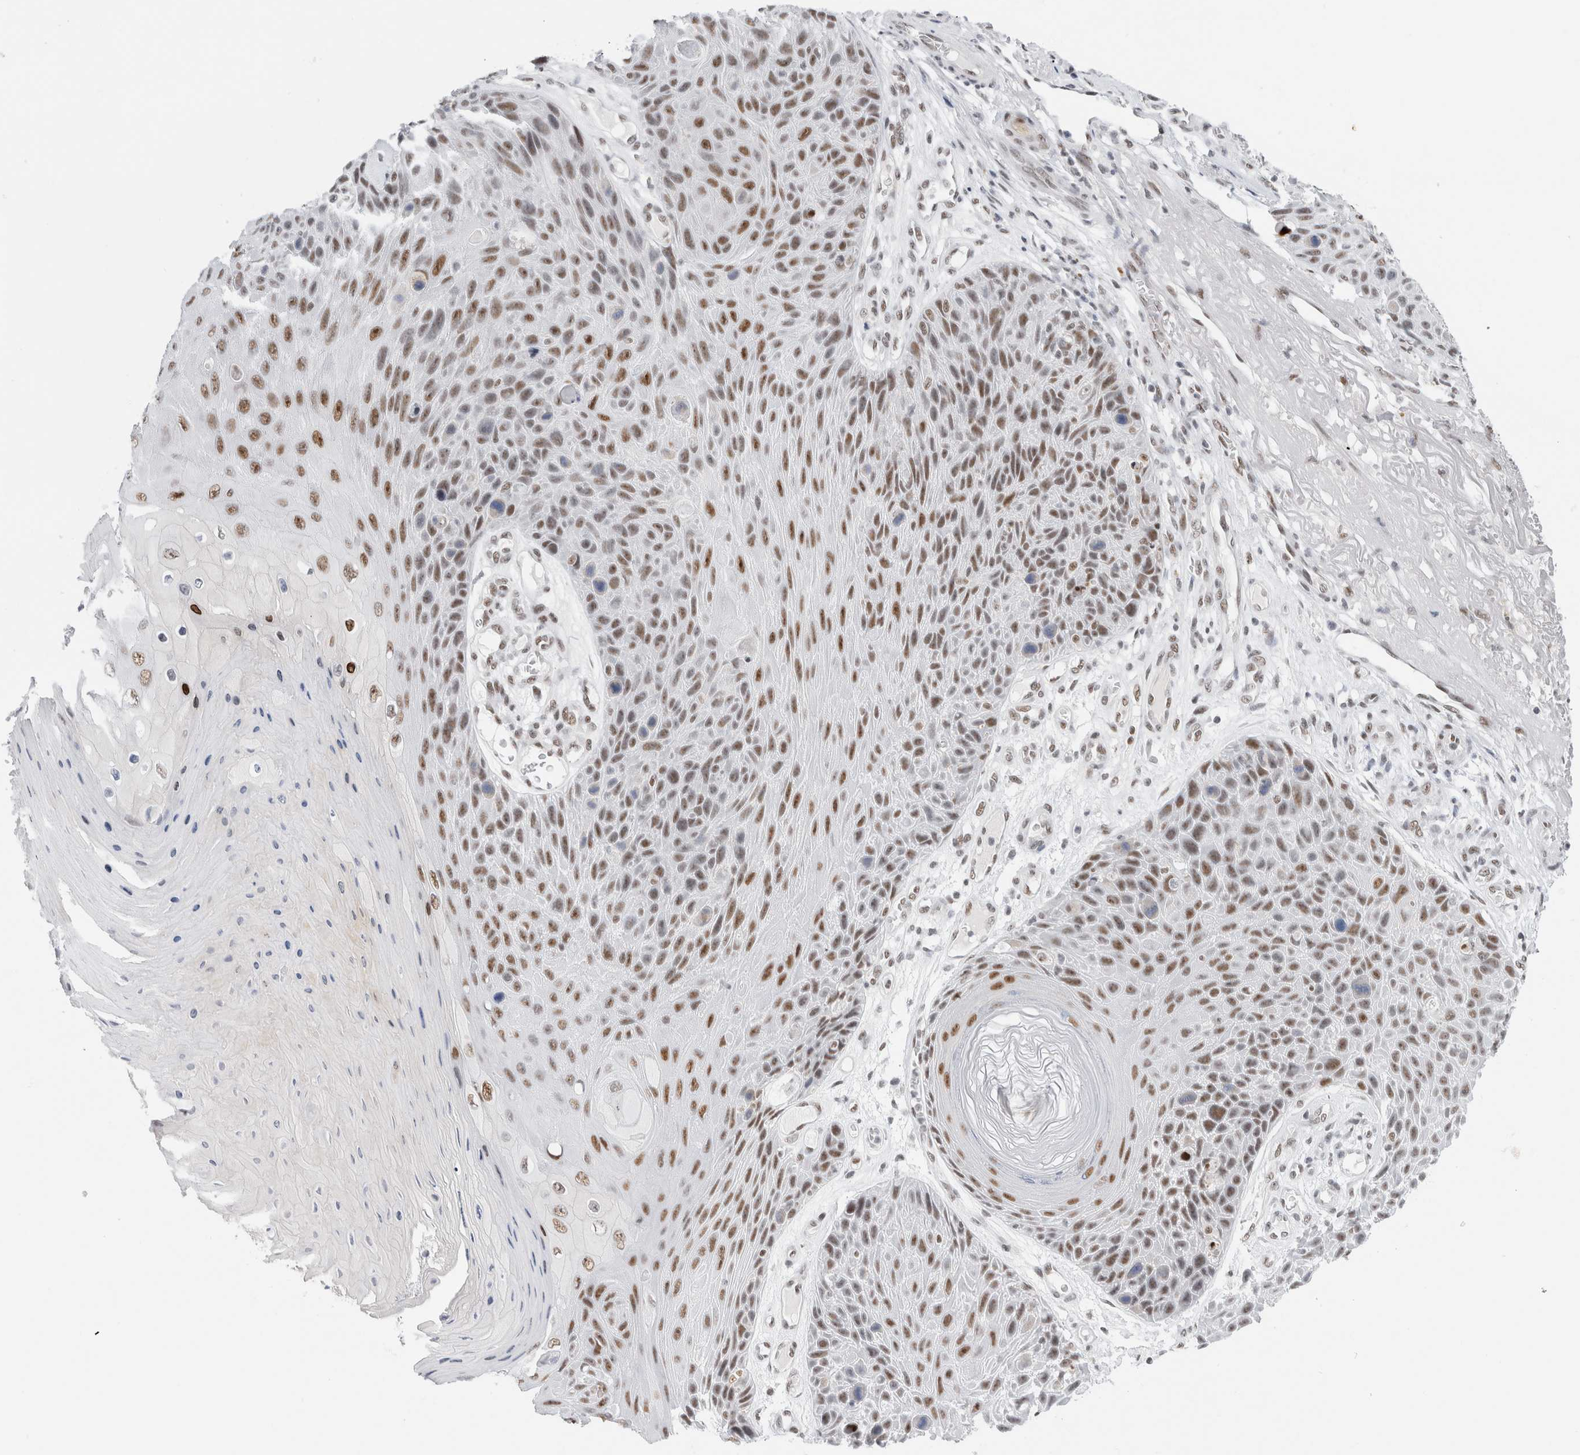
{"staining": {"intensity": "moderate", "quantity": ">75%", "location": "nuclear"}, "tissue": "skin cancer", "cell_type": "Tumor cells", "image_type": "cancer", "snomed": [{"axis": "morphology", "description": "Squamous cell carcinoma, NOS"}, {"axis": "topography", "description": "Skin"}], "caption": "Immunohistochemistry (IHC) of human skin cancer exhibits medium levels of moderate nuclear positivity in approximately >75% of tumor cells.", "gene": "COPS7A", "patient": {"sex": "female", "age": 88}}